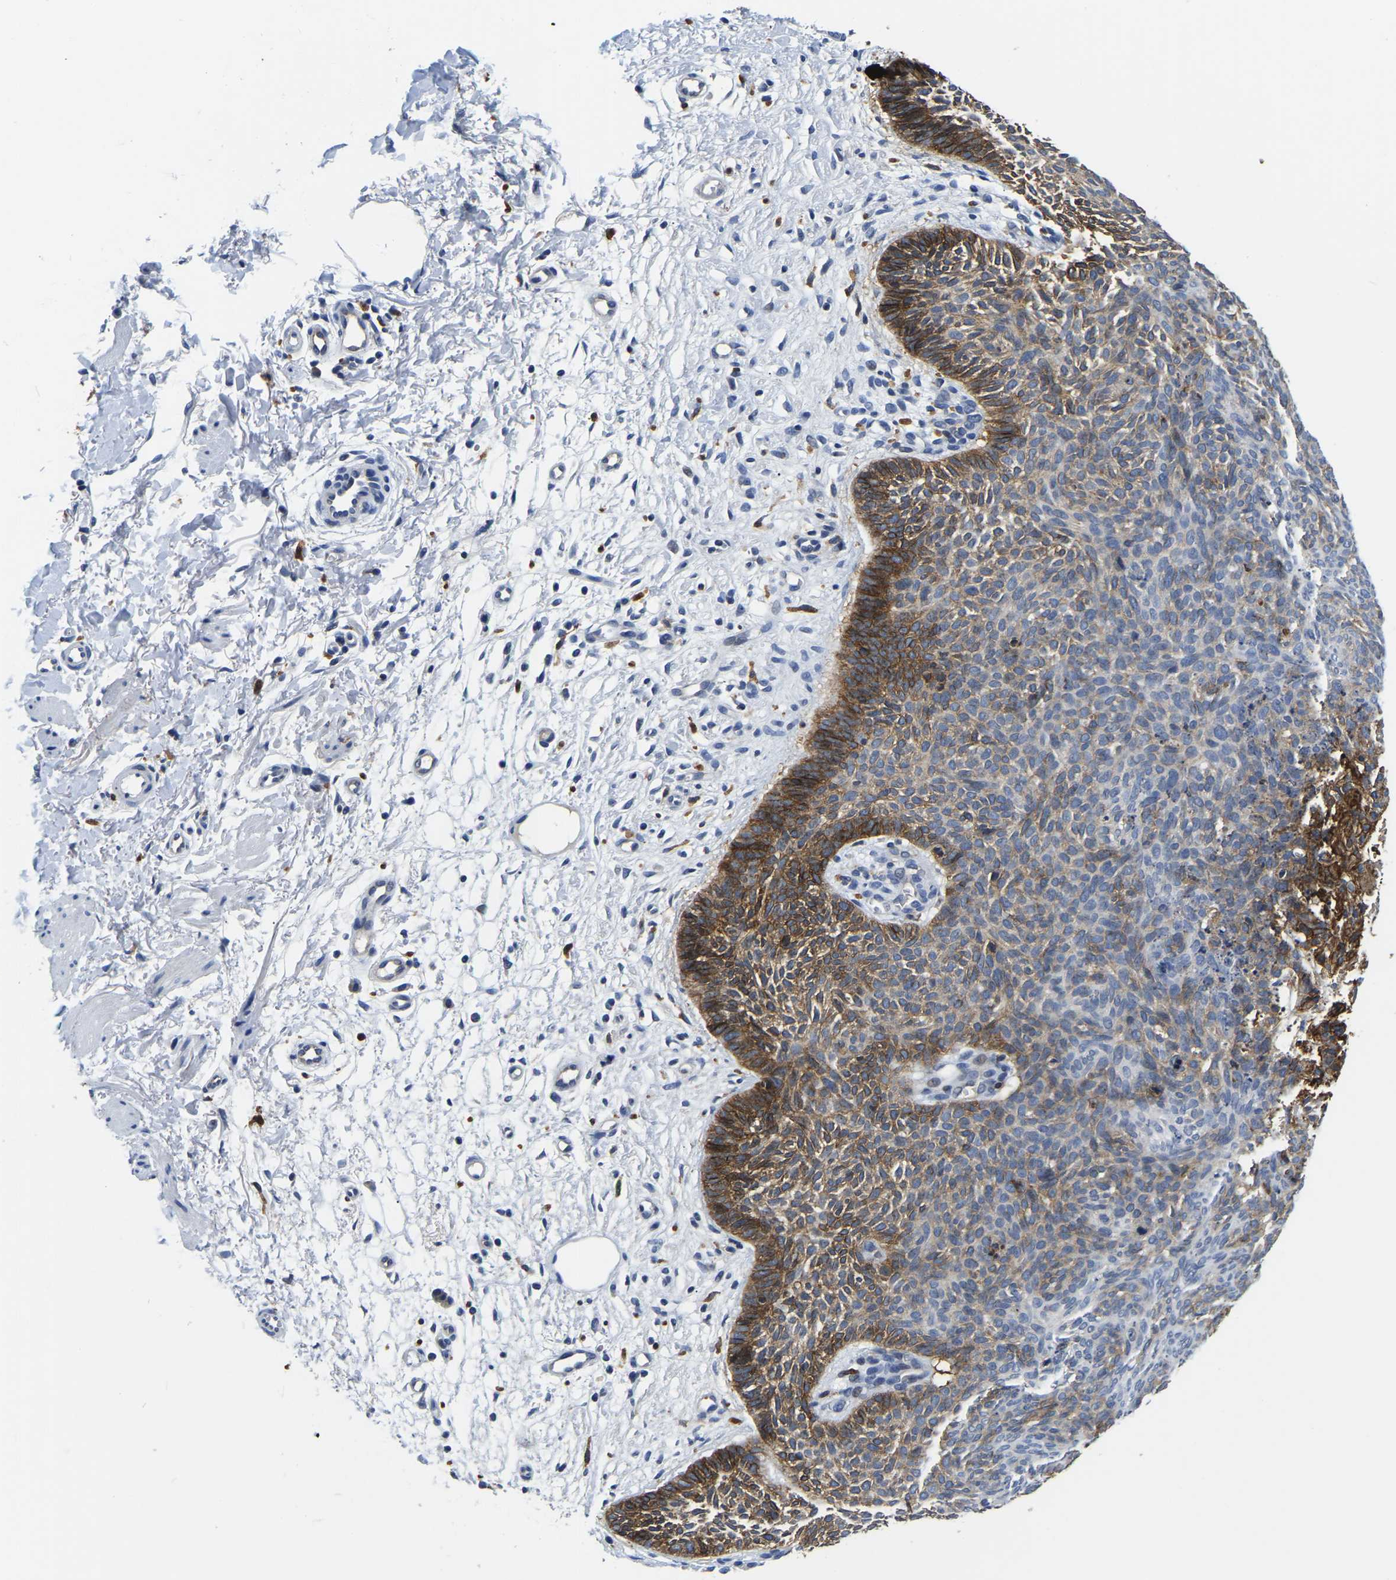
{"staining": {"intensity": "strong", "quantity": "25%-75%", "location": "cytoplasmic/membranous"}, "tissue": "skin cancer", "cell_type": "Tumor cells", "image_type": "cancer", "snomed": [{"axis": "morphology", "description": "Basal cell carcinoma"}, {"axis": "topography", "description": "Skin"}], "caption": "A brown stain shows strong cytoplasmic/membranous expression of a protein in human skin cancer (basal cell carcinoma) tumor cells. The protein is stained brown, and the nuclei are stained in blue (DAB IHC with brightfield microscopy, high magnification).", "gene": "ITGA2", "patient": {"sex": "male", "age": 60}}